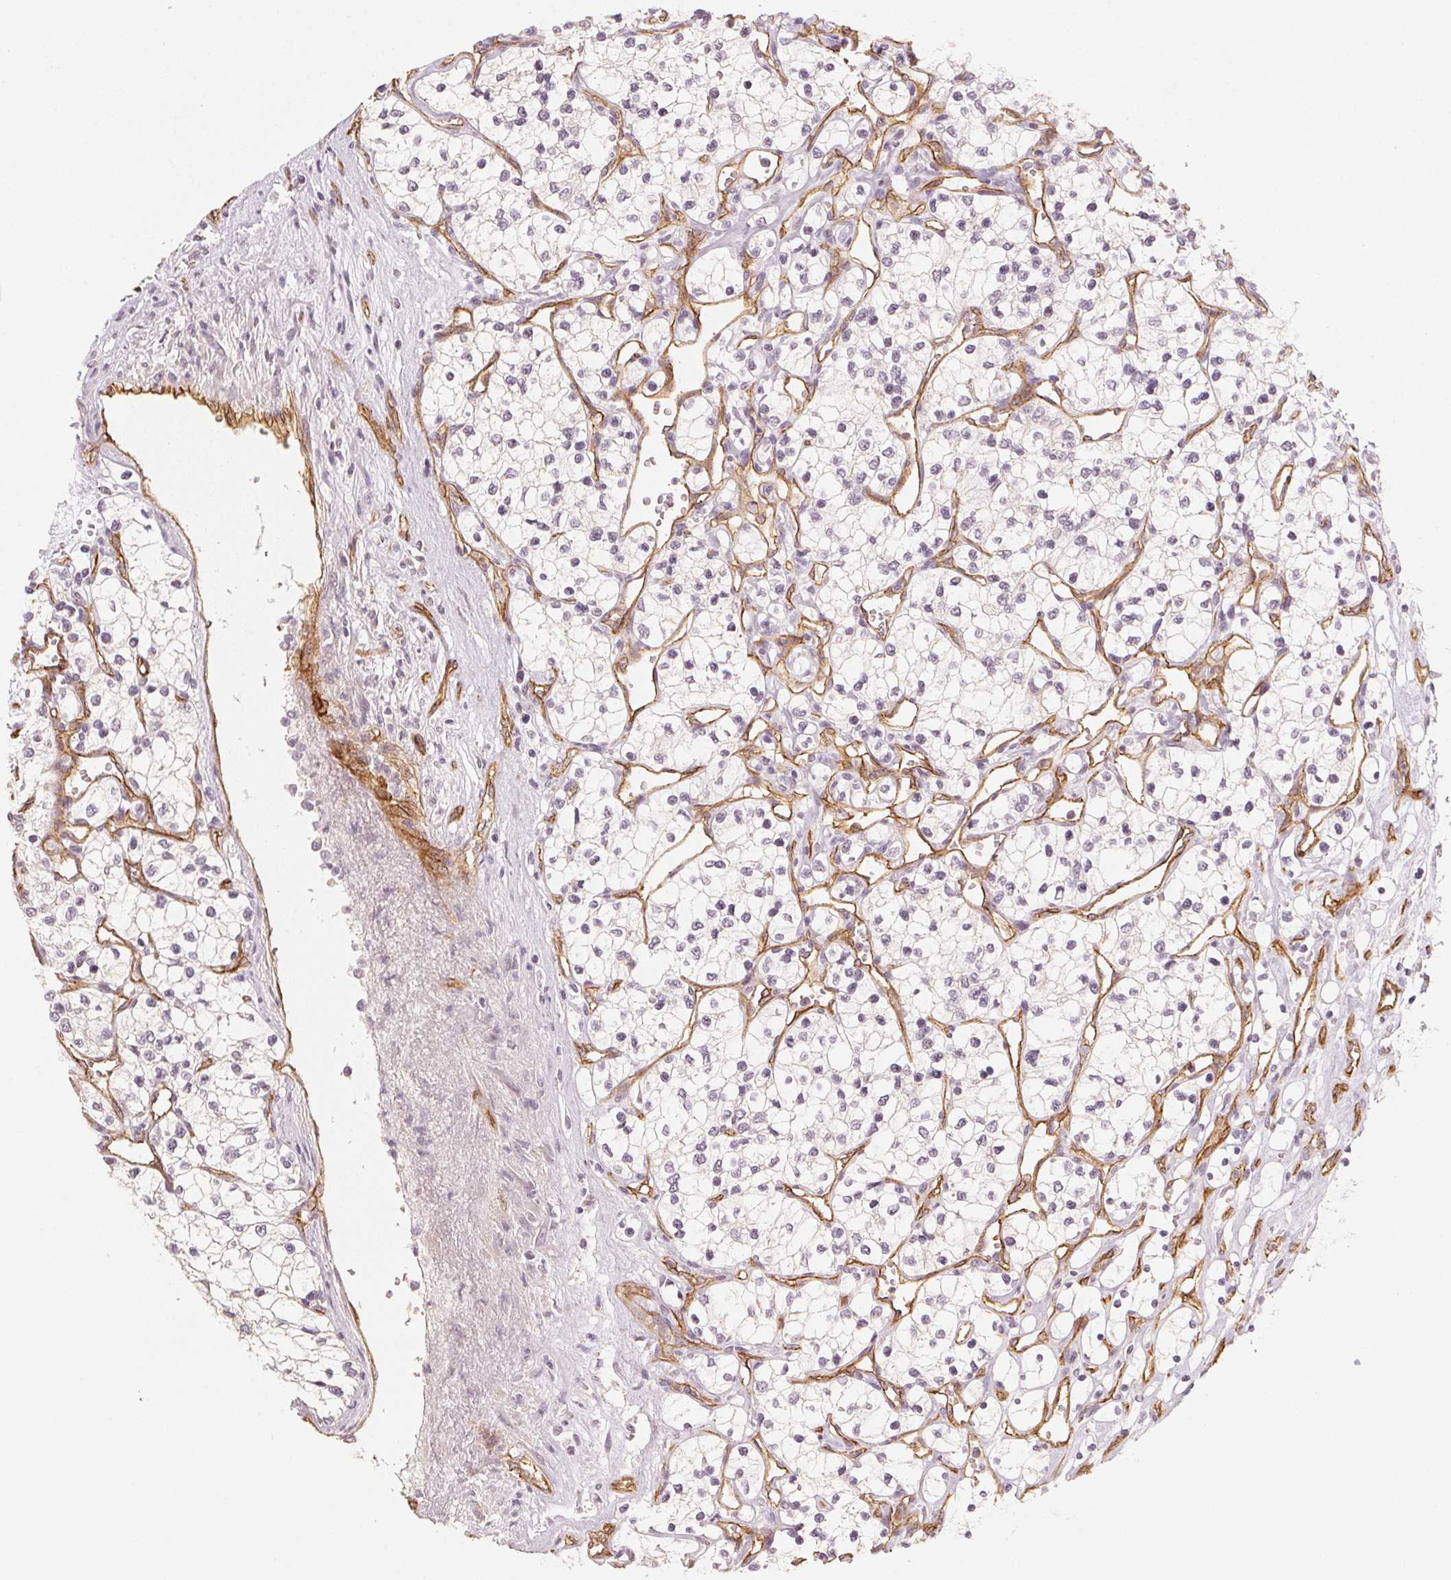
{"staining": {"intensity": "negative", "quantity": "none", "location": "none"}, "tissue": "renal cancer", "cell_type": "Tumor cells", "image_type": "cancer", "snomed": [{"axis": "morphology", "description": "Adenocarcinoma, NOS"}, {"axis": "topography", "description": "Kidney"}], "caption": "Renal cancer was stained to show a protein in brown. There is no significant staining in tumor cells.", "gene": "CIB1", "patient": {"sex": "female", "age": 69}}